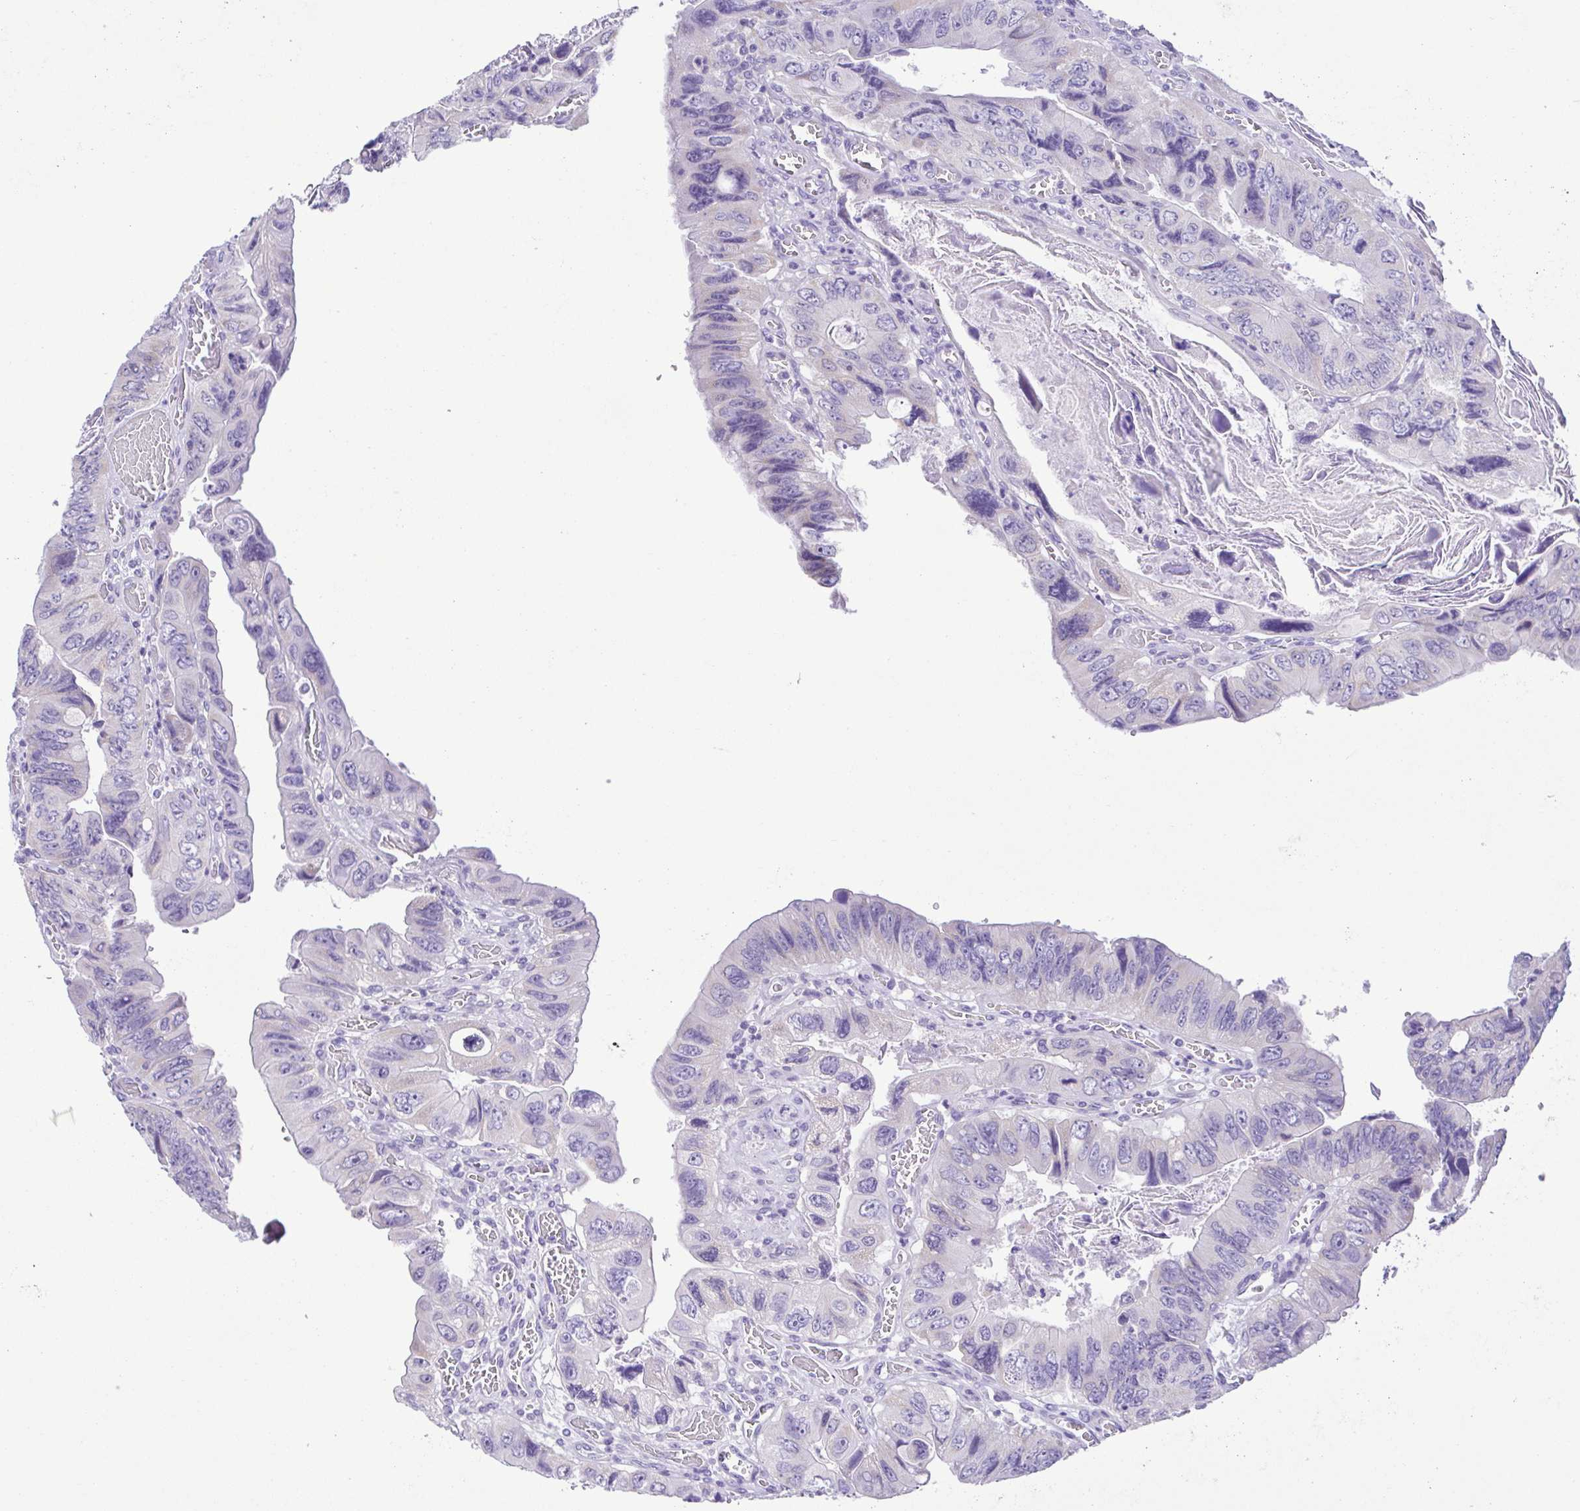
{"staining": {"intensity": "negative", "quantity": "none", "location": "none"}, "tissue": "colorectal cancer", "cell_type": "Tumor cells", "image_type": "cancer", "snomed": [{"axis": "morphology", "description": "Adenocarcinoma, NOS"}, {"axis": "topography", "description": "Colon"}], "caption": "IHC of colorectal cancer (adenocarcinoma) reveals no staining in tumor cells. (Brightfield microscopy of DAB immunohistochemistry (IHC) at high magnification).", "gene": "CD72", "patient": {"sex": "female", "age": 84}}